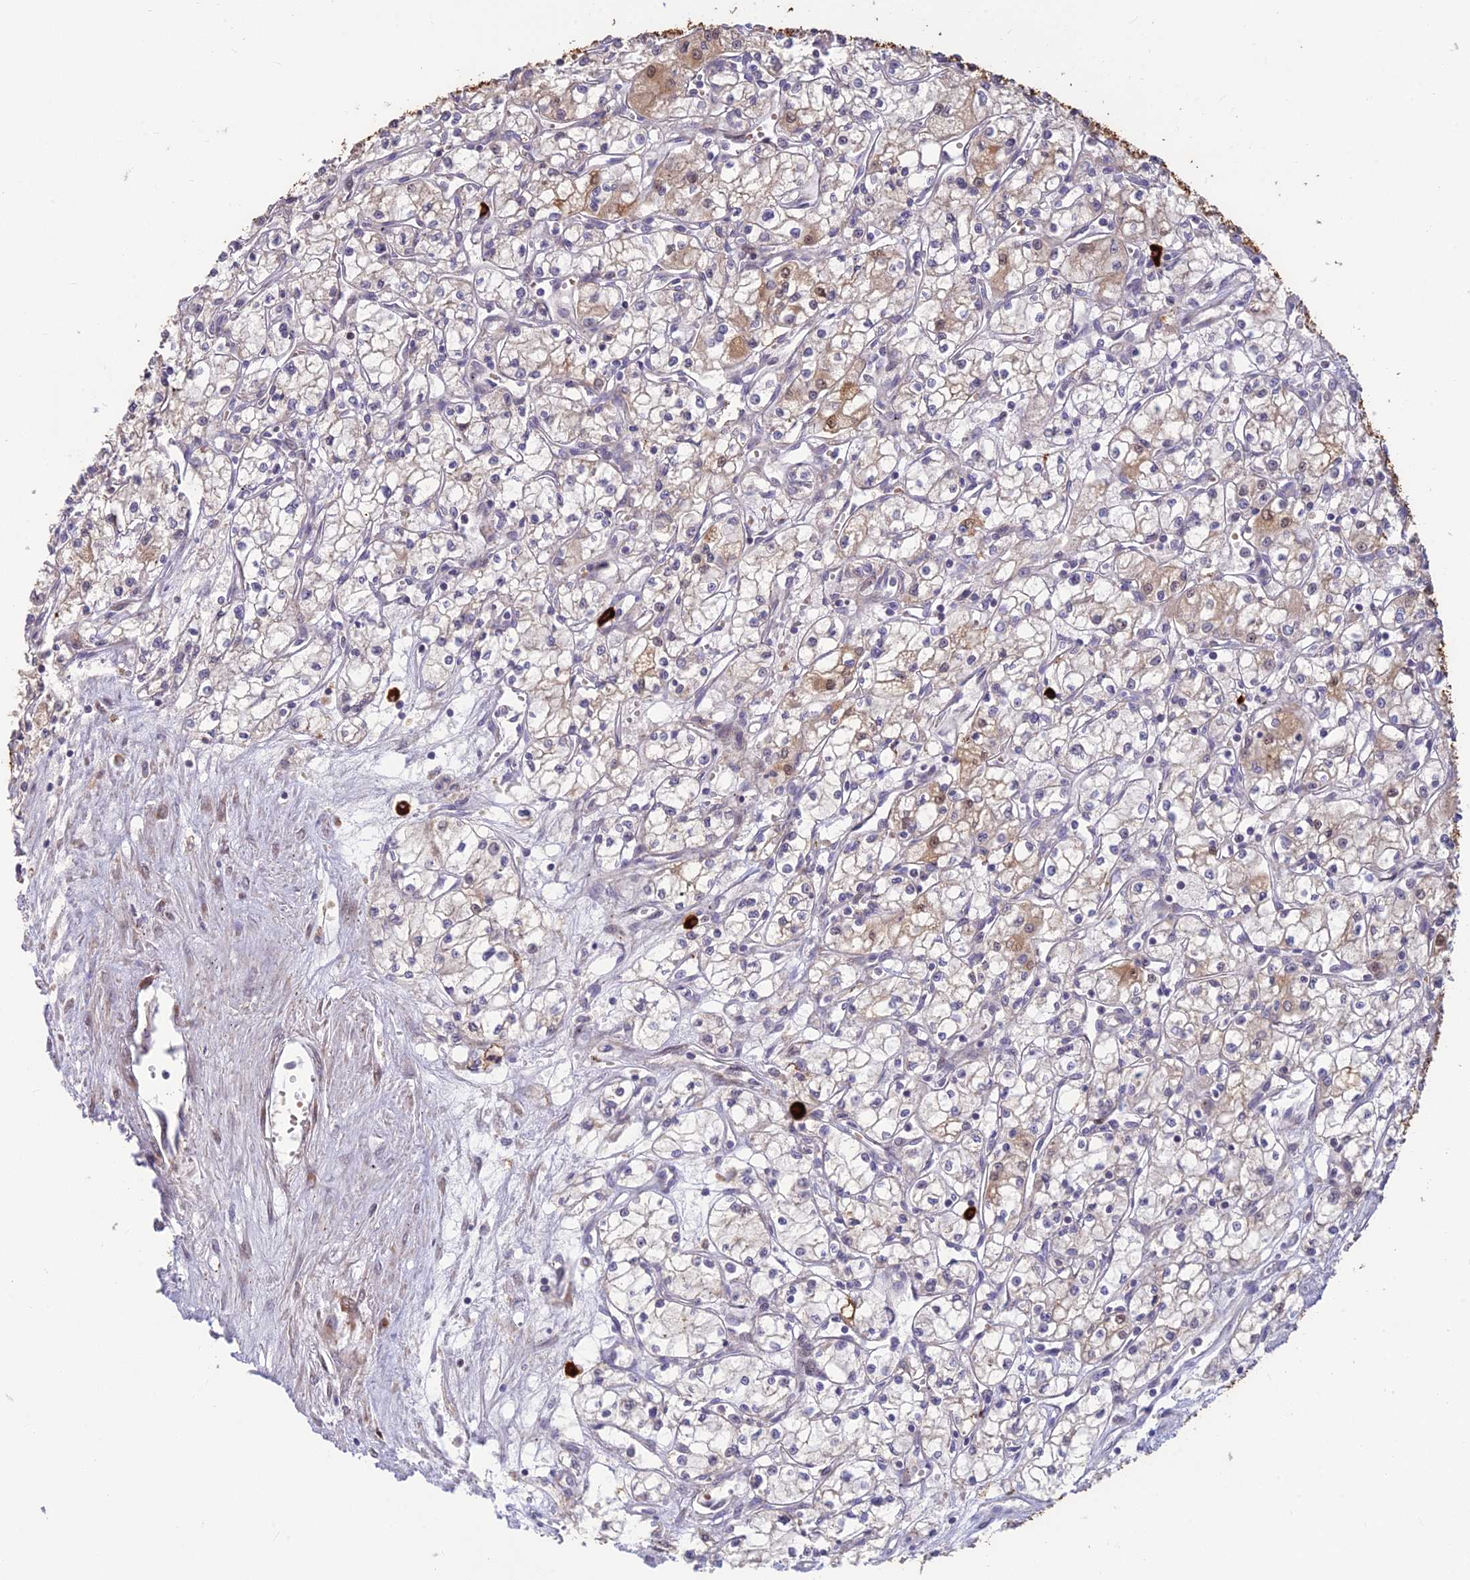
{"staining": {"intensity": "negative", "quantity": "none", "location": "none"}, "tissue": "renal cancer", "cell_type": "Tumor cells", "image_type": "cancer", "snomed": [{"axis": "morphology", "description": "Adenocarcinoma, NOS"}, {"axis": "topography", "description": "Kidney"}], "caption": "Renal cancer (adenocarcinoma) was stained to show a protein in brown. There is no significant staining in tumor cells. (DAB IHC visualized using brightfield microscopy, high magnification).", "gene": "ASPDH", "patient": {"sex": "male", "age": 59}}